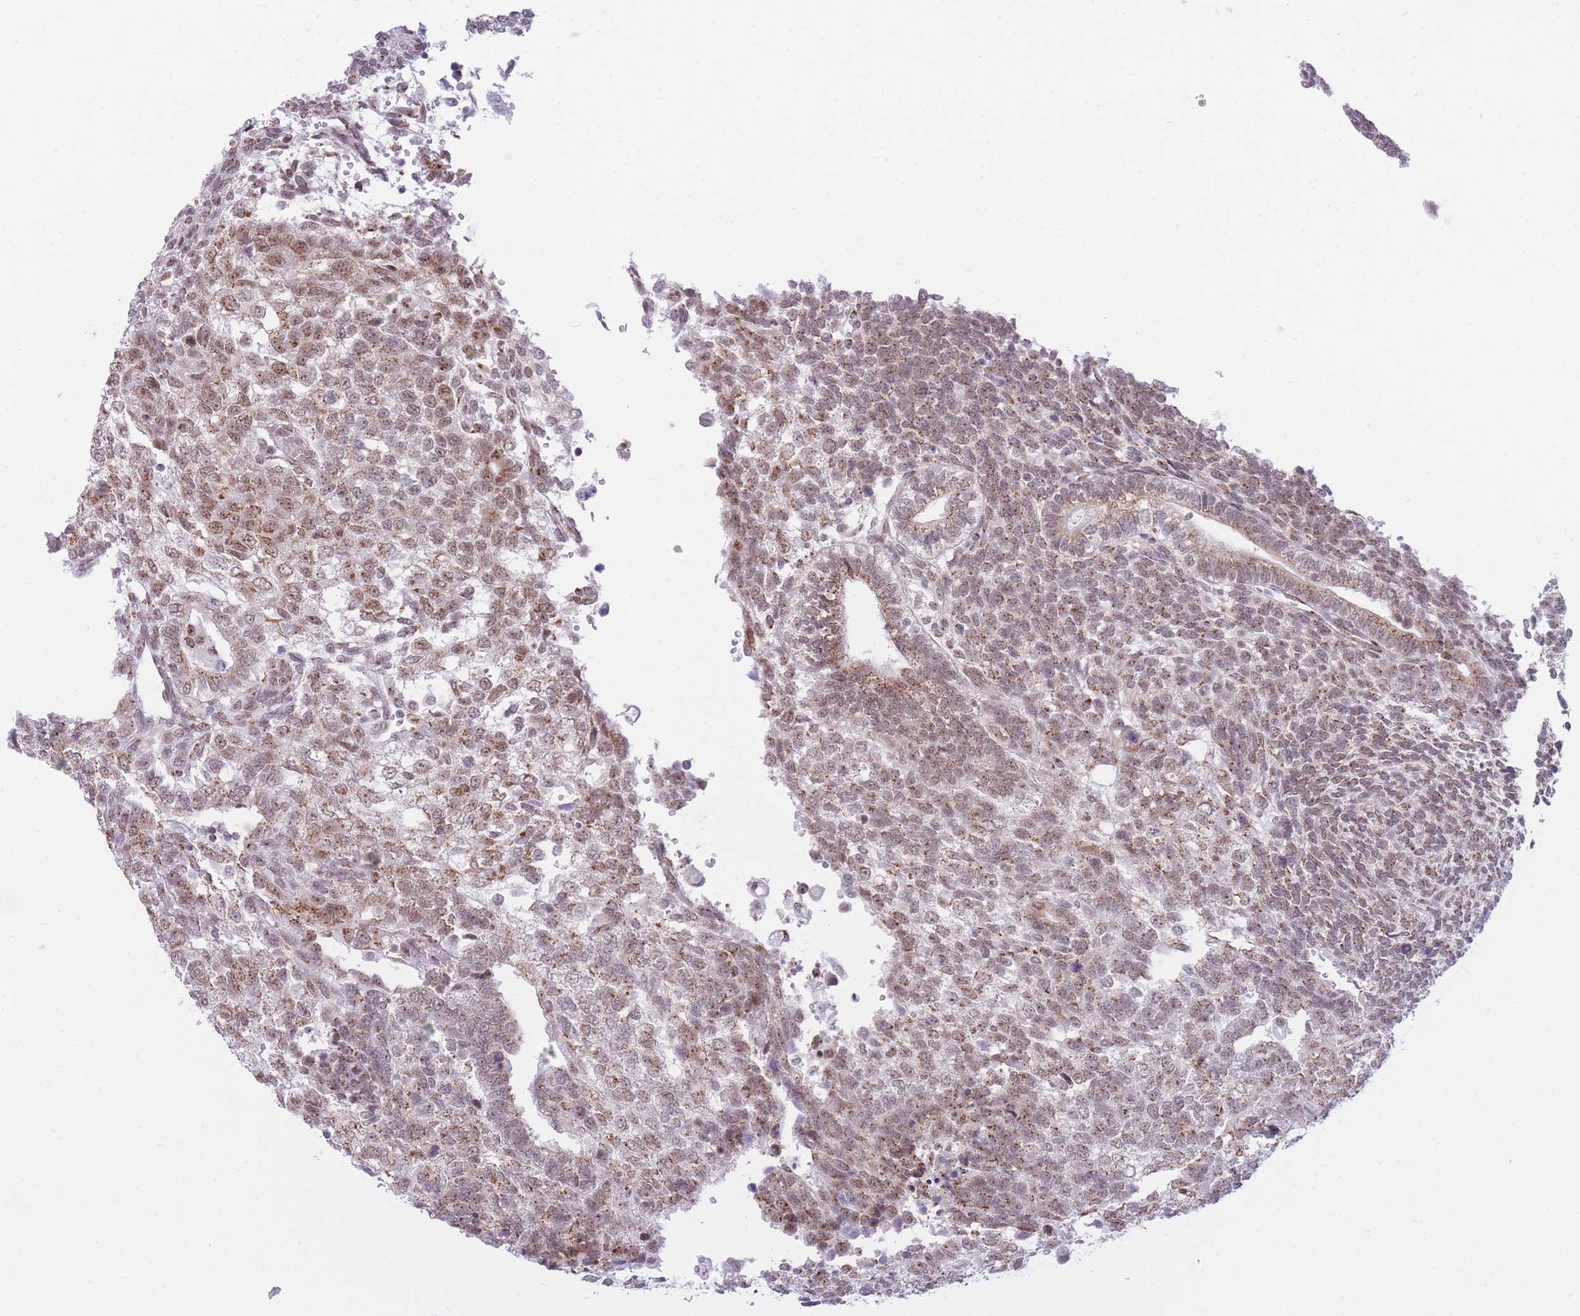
{"staining": {"intensity": "moderate", "quantity": ">75%", "location": "cytoplasmic/membranous,nuclear"}, "tissue": "testis cancer", "cell_type": "Tumor cells", "image_type": "cancer", "snomed": [{"axis": "morphology", "description": "Carcinoma, Embryonal, NOS"}, {"axis": "topography", "description": "Testis"}], "caption": "Immunohistochemistry of human testis embryonal carcinoma reveals medium levels of moderate cytoplasmic/membranous and nuclear staining in approximately >75% of tumor cells.", "gene": "INO80C", "patient": {"sex": "male", "age": 23}}